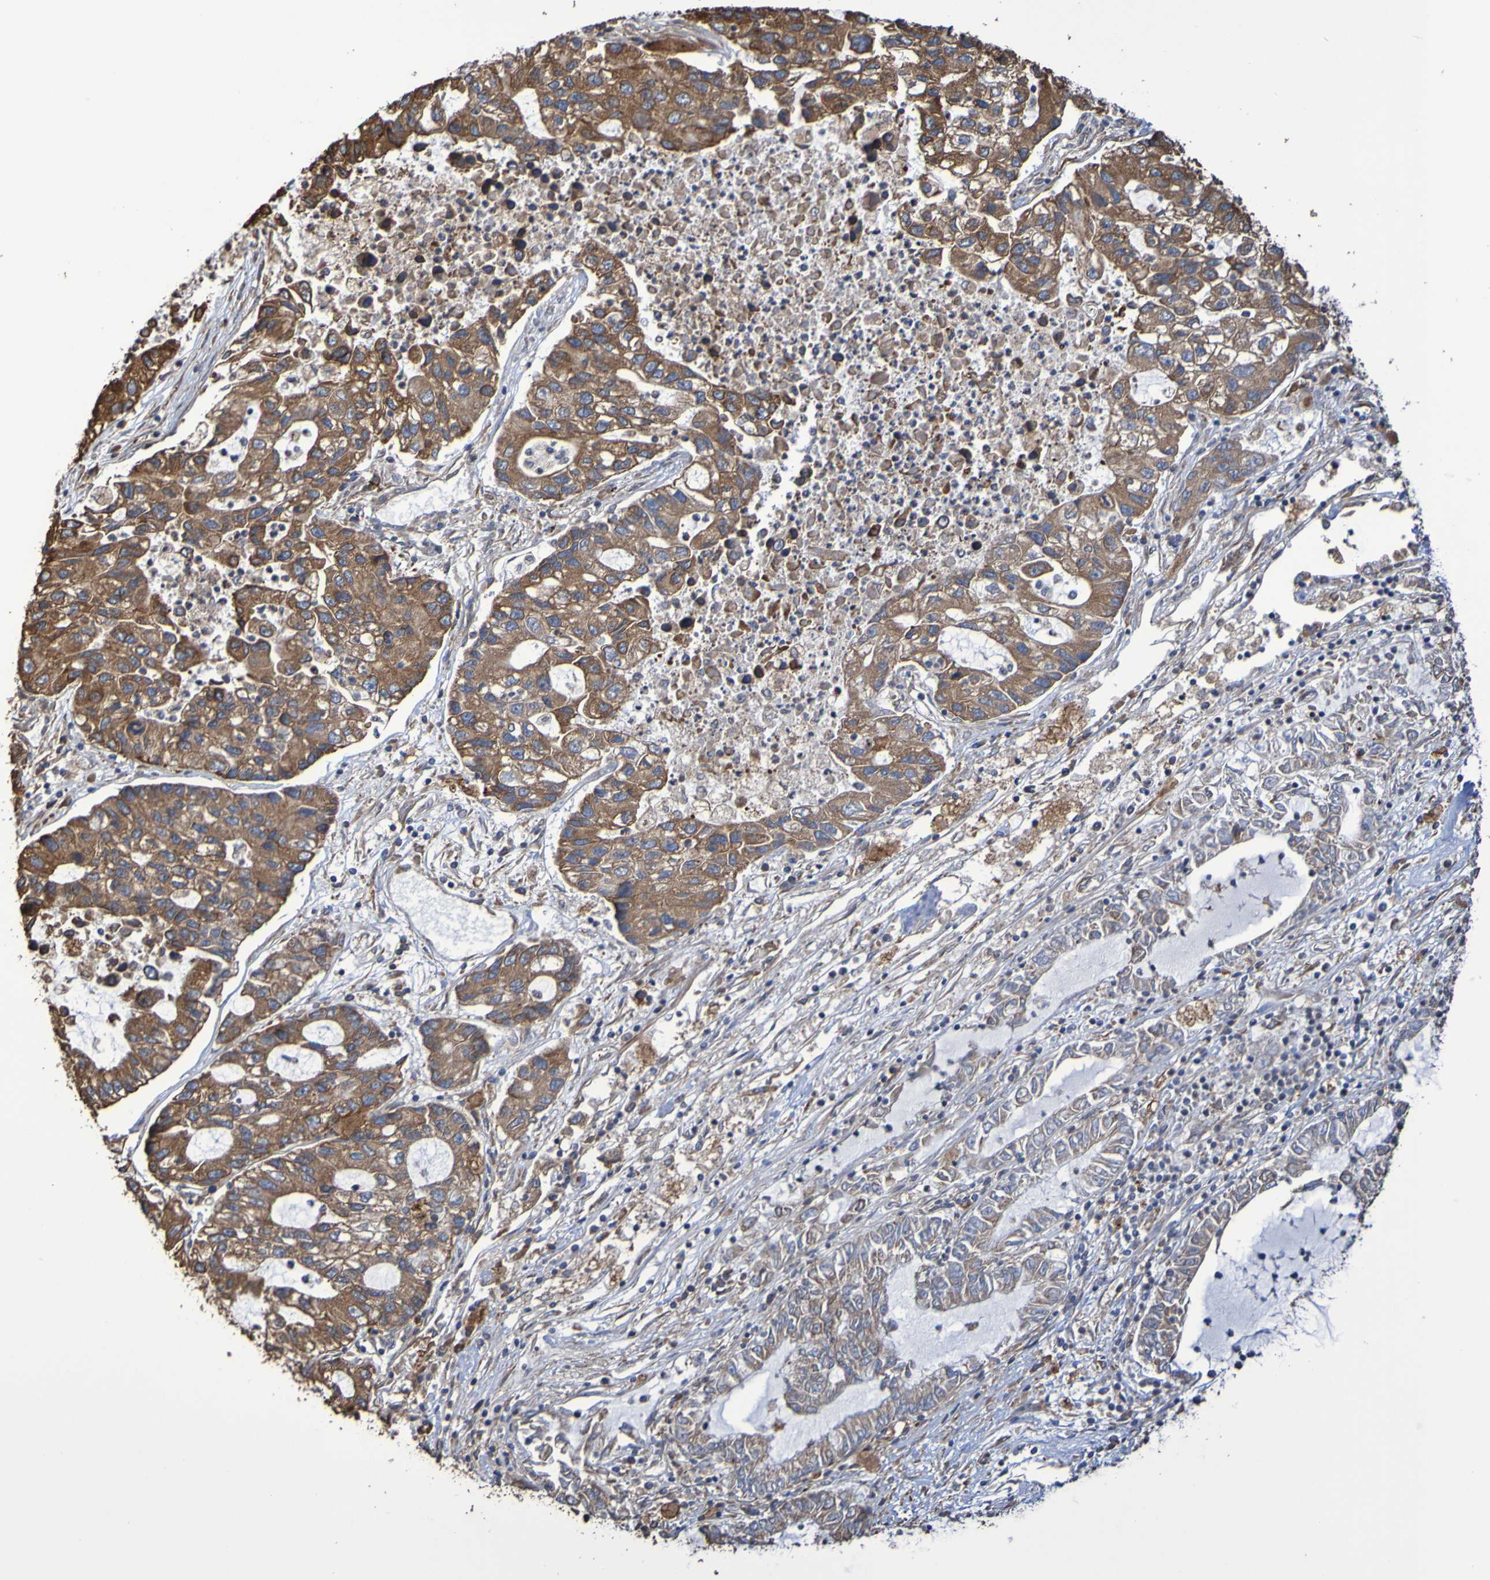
{"staining": {"intensity": "moderate", "quantity": ">75%", "location": "cytoplasmic/membranous"}, "tissue": "lung cancer", "cell_type": "Tumor cells", "image_type": "cancer", "snomed": [{"axis": "morphology", "description": "Adenocarcinoma, NOS"}, {"axis": "topography", "description": "Lung"}], "caption": "This is a micrograph of IHC staining of adenocarcinoma (lung), which shows moderate expression in the cytoplasmic/membranous of tumor cells.", "gene": "RAB11A", "patient": {"sex": "female", "age": 51}}